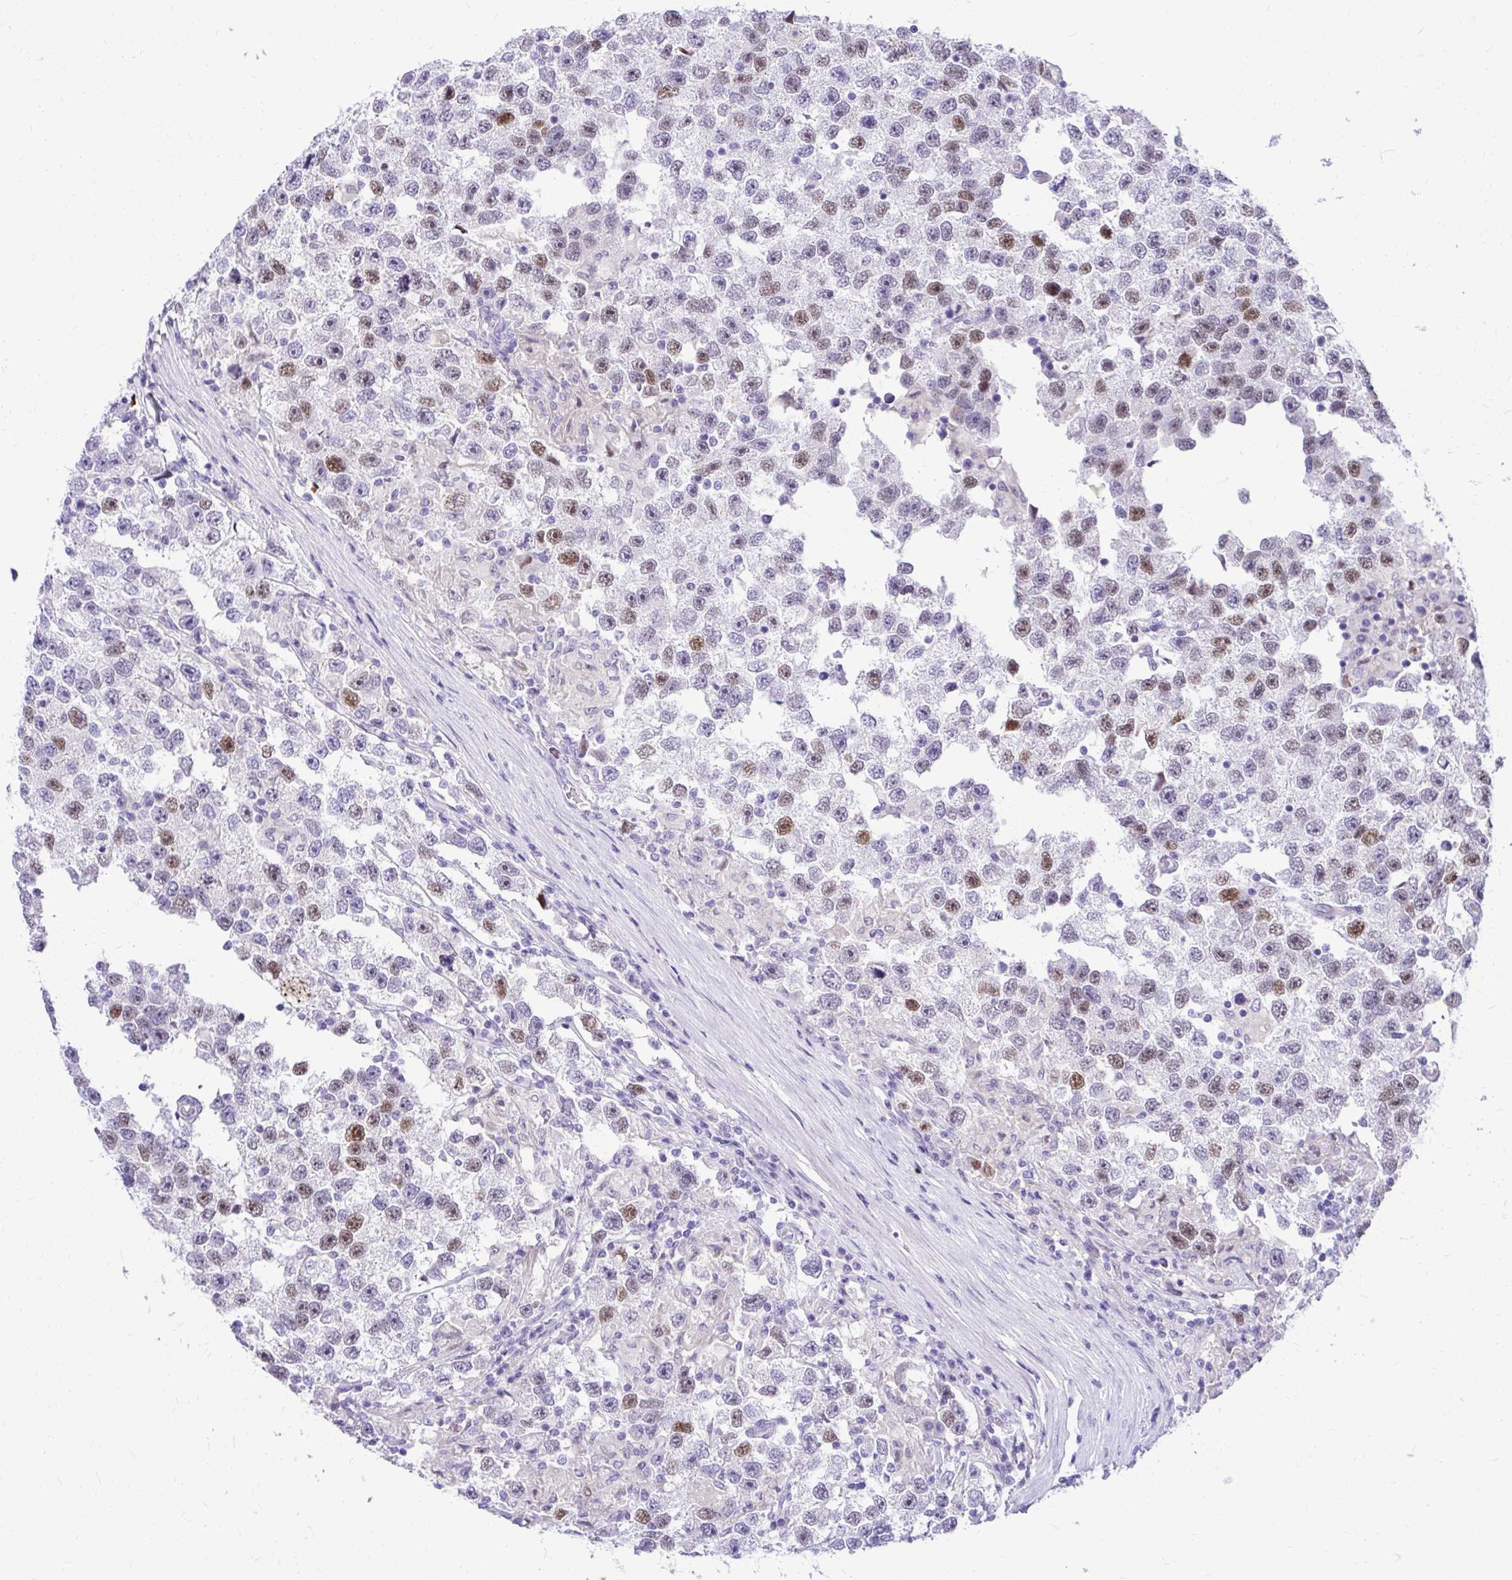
{"staining": {"intensity": "negative", "quantity": "none", "location": "none"}, "tissue": "testis cancer", "cell_type": "Tumor cells", "image_type": "cancer", "snomed": [{"axis": "morphology", "description": "Seminoma, NOS"}, {"axis": "topography", "description": "Testis"}], "caption": "The immunohistochemistry image has no significant expression in tumor cells of testis cancer (seminoma) tissue.", "gene": "ZSWIM9", "patient": {"sex": "male", "age": 26}}